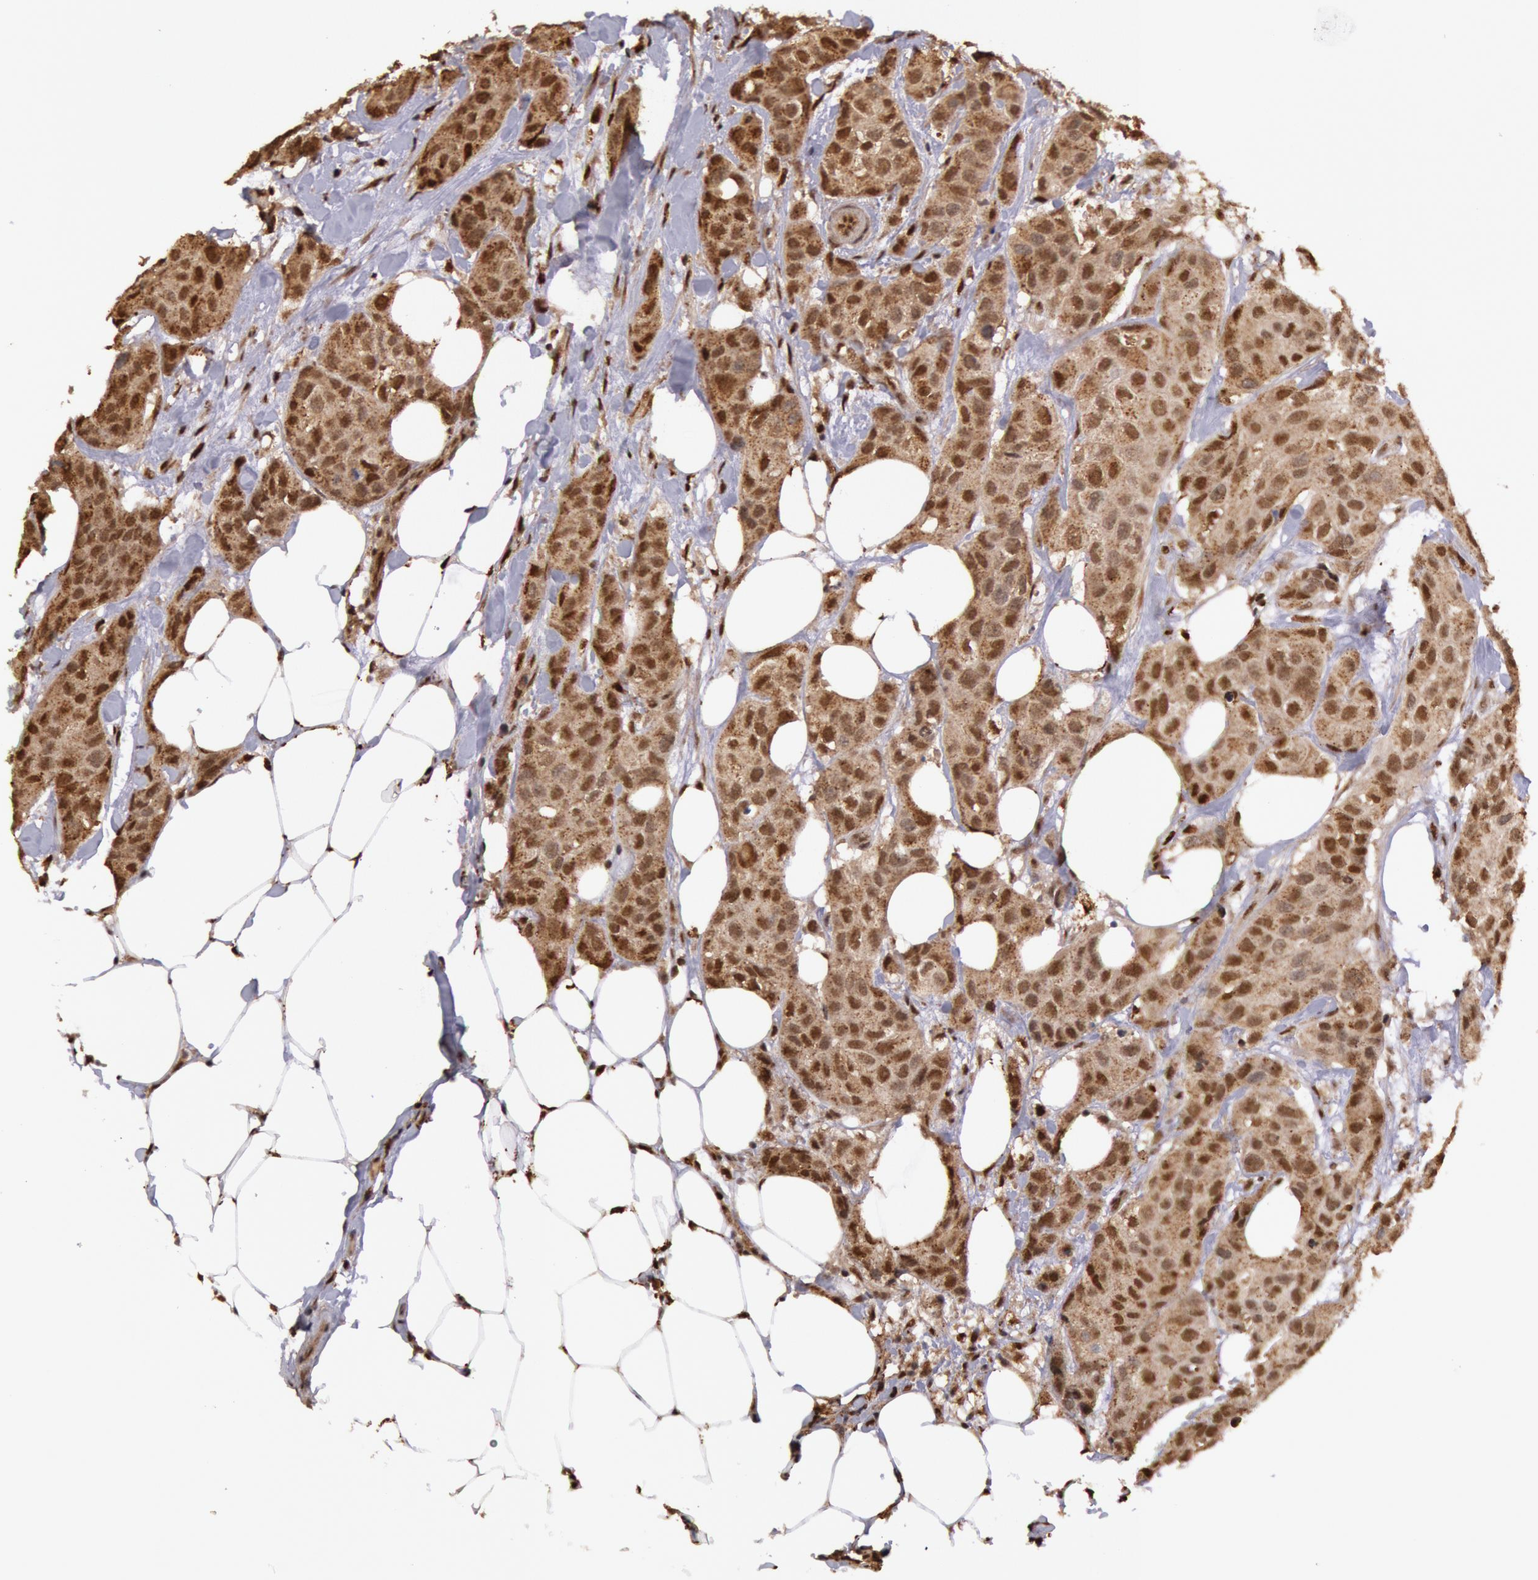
{"staining": {"intensity": "moderate", "quantity": "25%-75%", "location": "cytoplasmic/membranous,nuclear"}, "tissue": "breast cancer", "cell_type": "Tumor cells", "image_type": "cancer", "snomed": [{"axis": "morphology", "description": "Duct carcinoma"}, {"axis": "topography", "description": "Breast"}], "caption": "IHC image of neoplastic tissue: human breast cancer (invasive ductal carcinoma) stained using IHC shows medium levels of moderate protein expression localized specifically in the cytoplasmic/membranous and nuclear of tumor cells, appearing as a cytoplasmic/membranous and nuclear brown color.", "gene": "LIG4", "patient": {"sex": "female", "age": 68}}